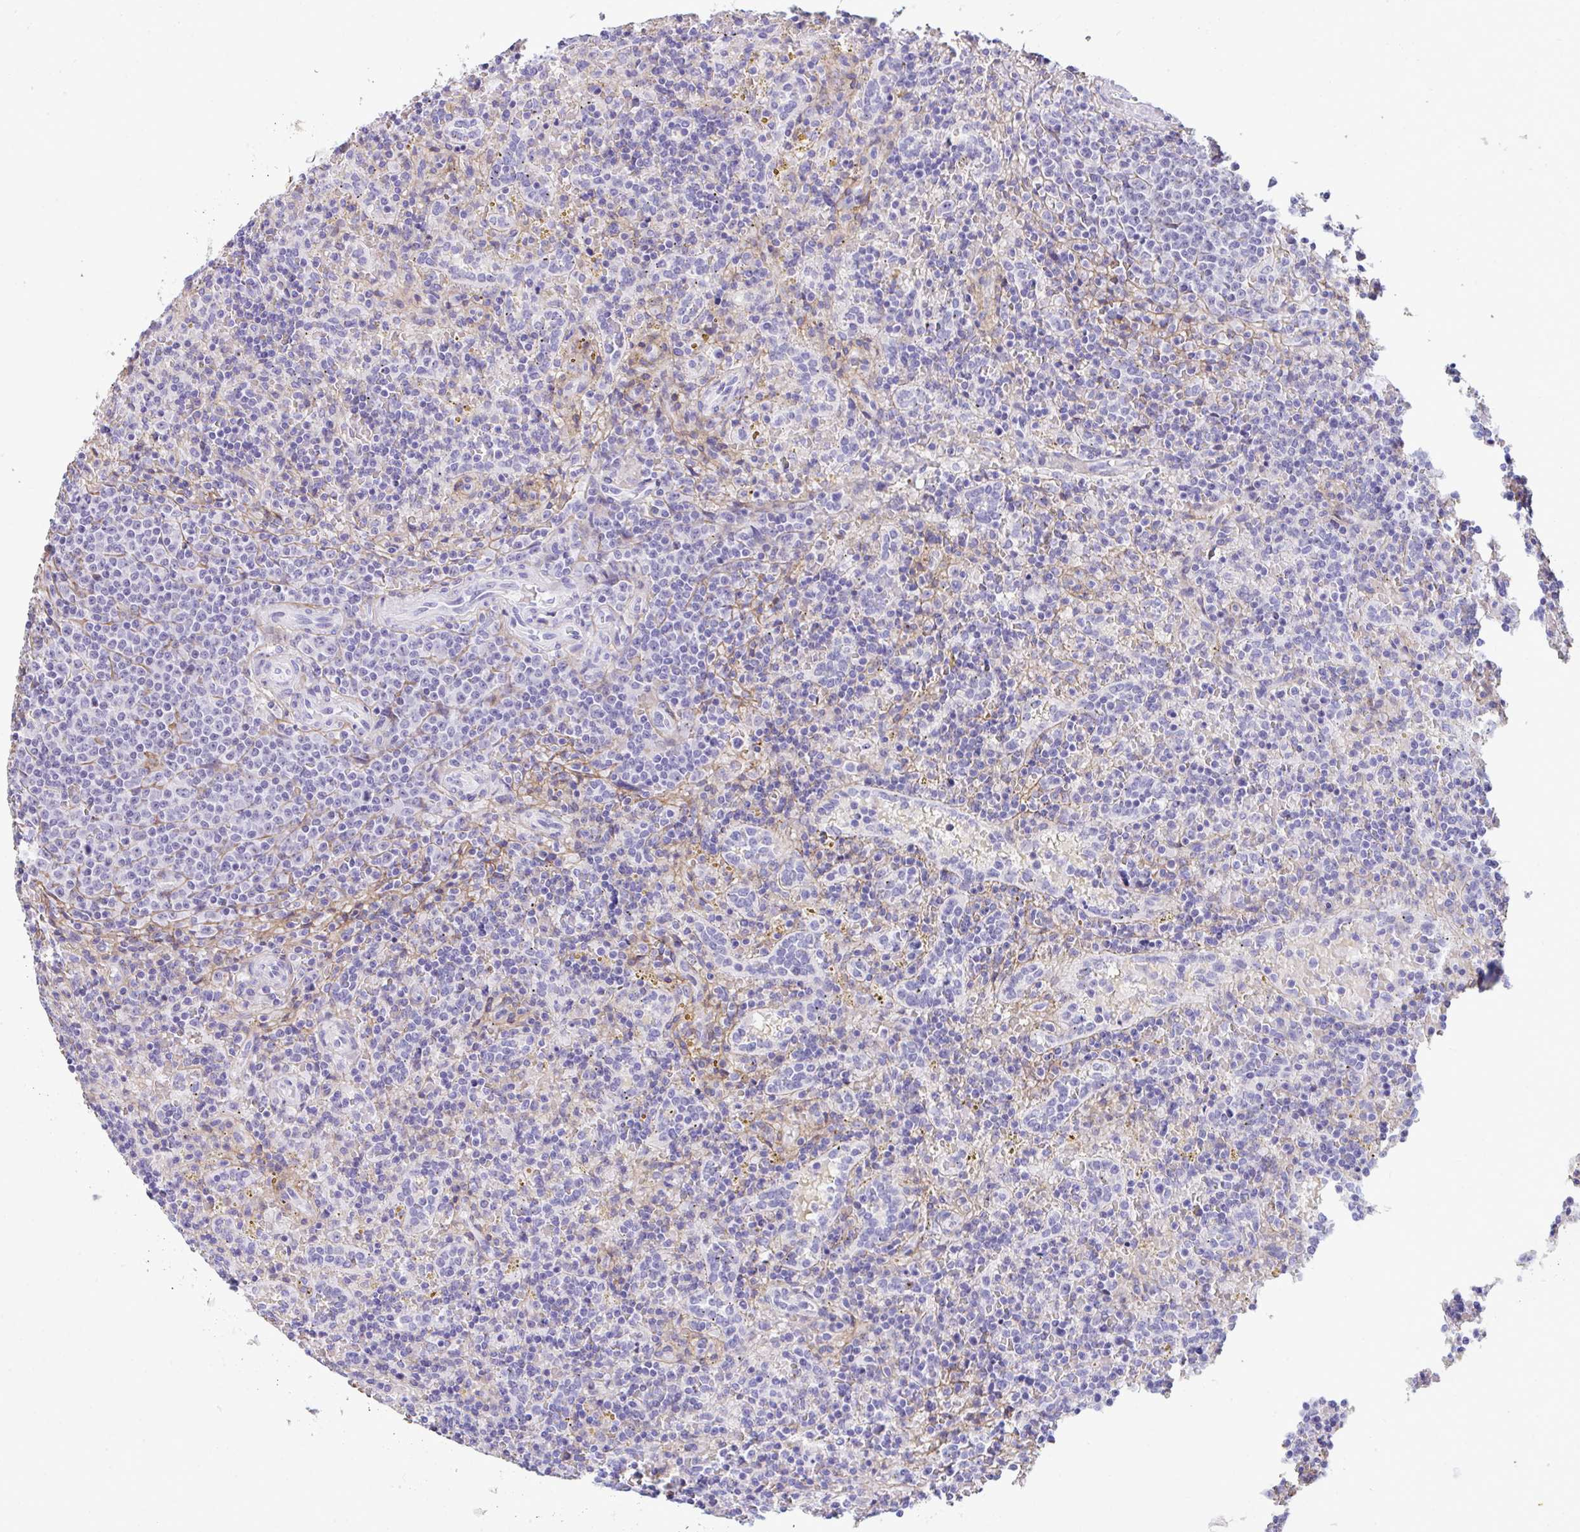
{"staining": {"intensity": "negative", "quantity": "none", "location": "none"}, "tissue": "lymphoma", "cell_type": "Tumor cells", "image_type": "cancer", "snomed": [{"axis": "morphology", "description": "Malignant lymphoma, non-Hodgkin's type, Low grade"}, {"axis": "topography", "description": "Spleen"}], "caption": "An immunohistochemistry photomicrograph of malignant lymphoma, non-Hodgkin's type (low-grade) is shown. There is no staining in tumor cells of malignant lymphoma, non-Hodgkin's type (low-grade). Nuclei are stained in blue.", "gene": "LHFPL6", "patient": {"sex": "male", "age": 67}}